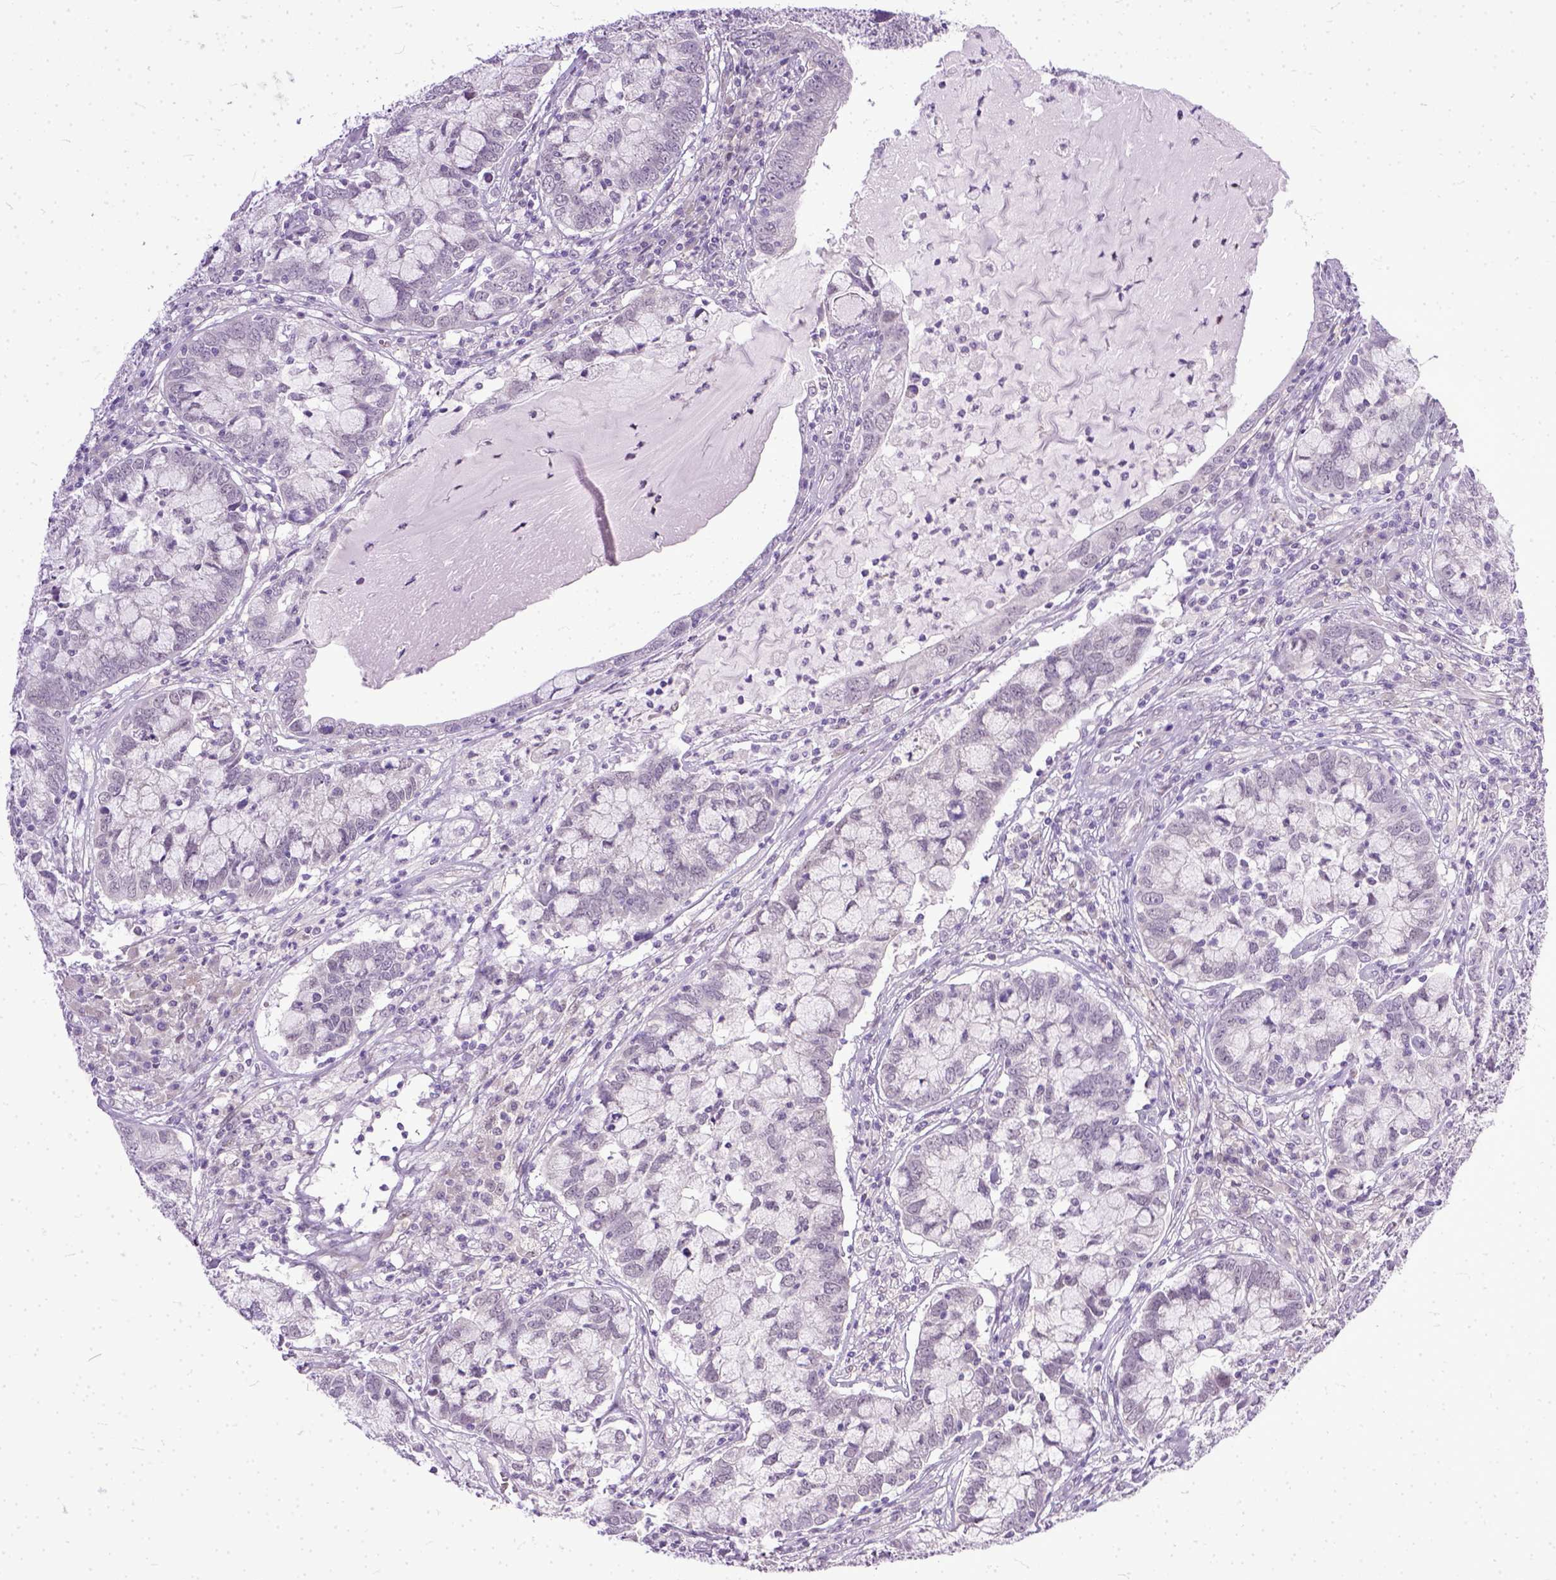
{"staining": {"intensity": "negative", "quantity": "none", "location": "none"}, "tissue": "cervical cancer", "cell_type": "Tumor cells", "image_type": "cancer", "snomed": [{"axis": "morphology", "description": "Adenocarcinoma, NOS"}, {"axis": "topography", "description": "Cervix"}], "caption": "Immunohistochemical staining of cervical cancer displays no significant expression in tumor cells.", "gene": "TCEAL7", "patient": {"sex": "female", "age": 40}}